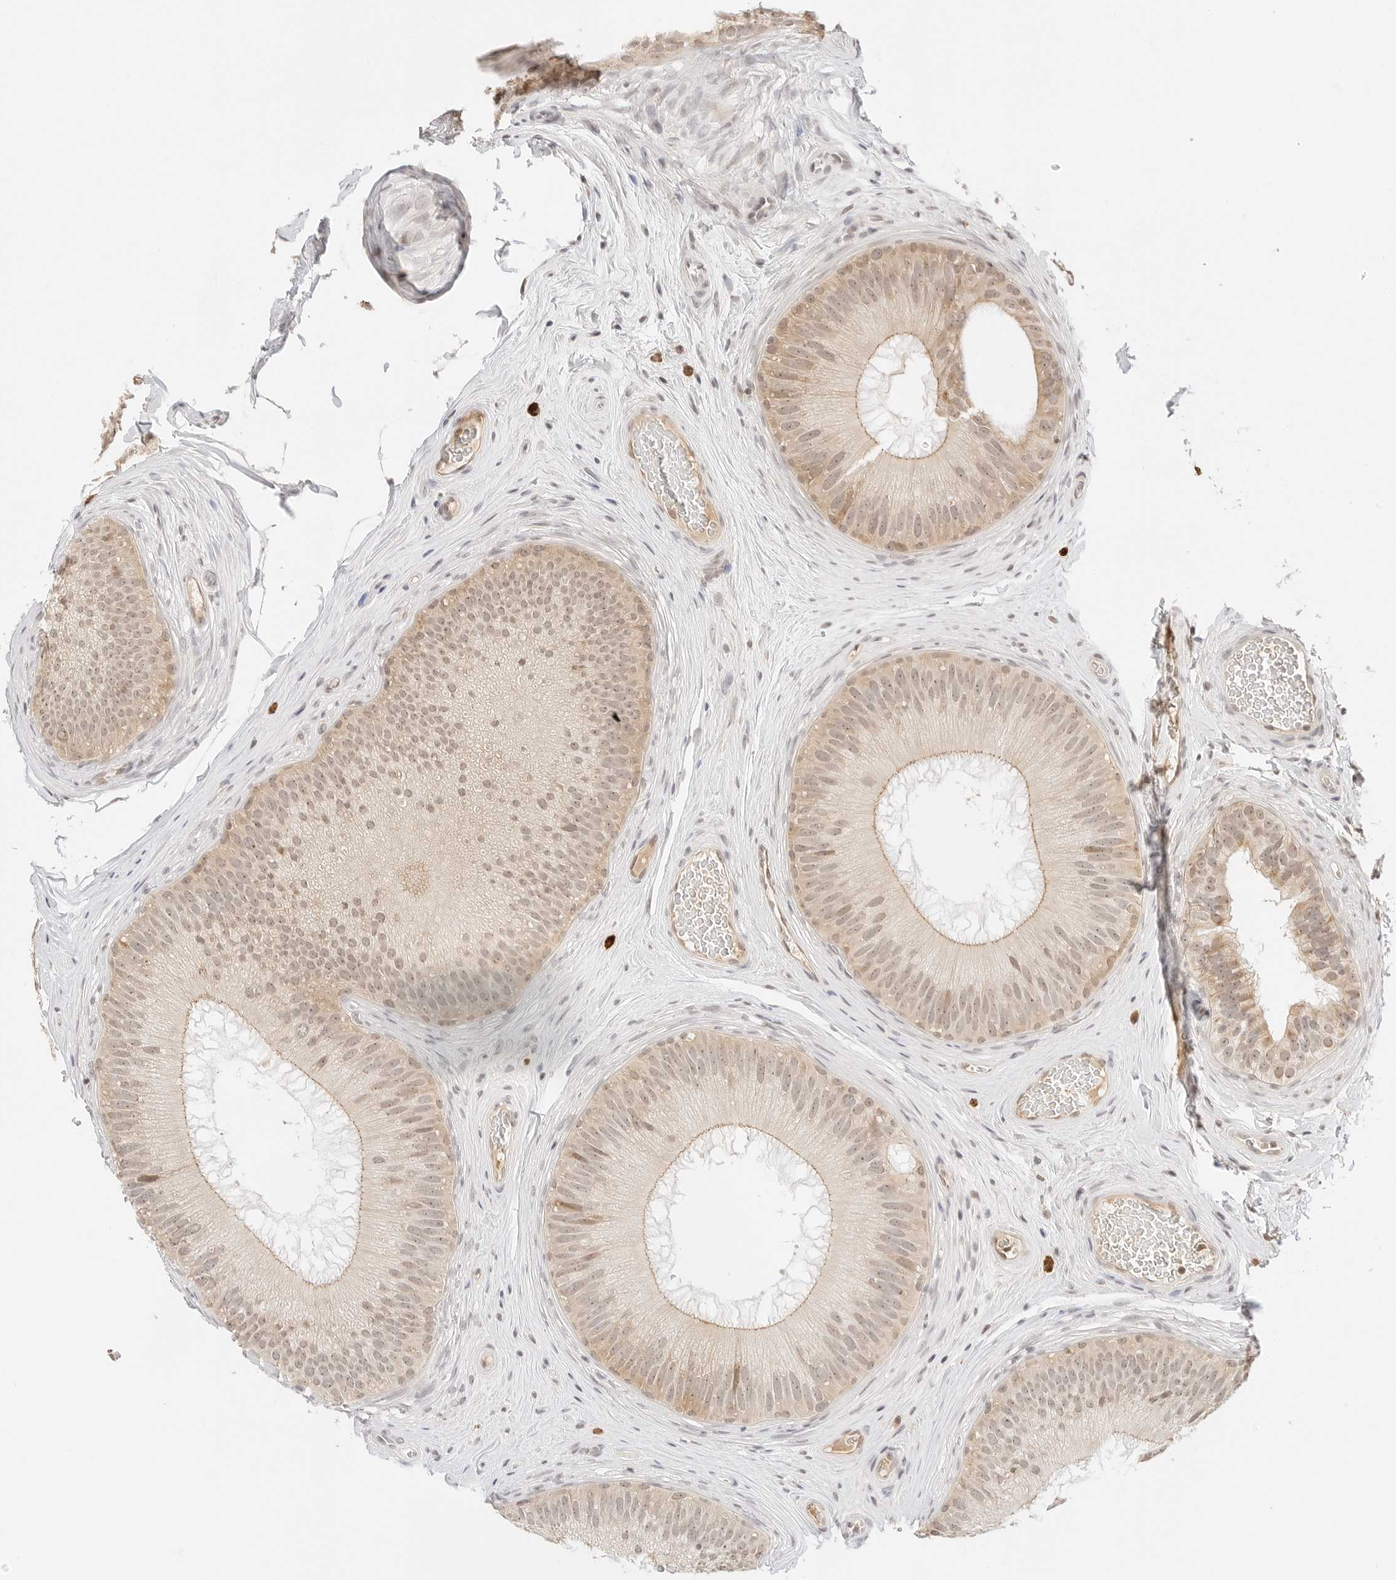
{"staining": {"intensity": "moderate", "quantity": ">75%", "location": "cytoplasmic/membranous,nuclear"}, "tissue": "epididymis", "cell_type": "Glandular cells", "image_type": "normal", "snomed": [{"axis": "morphology", "description": "Normal tissue, NOS"}, {"axis": "topography", "description": "Epididymis"}], "caption": "The micrograph exhibits immunohistochemical staining of normal epididymis. There is moderate cytoplasmic/membranous,nuclear staining is seen in approximately >75% of glandular cells. The staining is performed using DAB brown chromogen to label protein expression. The nuclei are counter-stained blue using hematoxylin.", "gene": "SEPTIN4", "patient": {"sex": "male", "age": 45}}